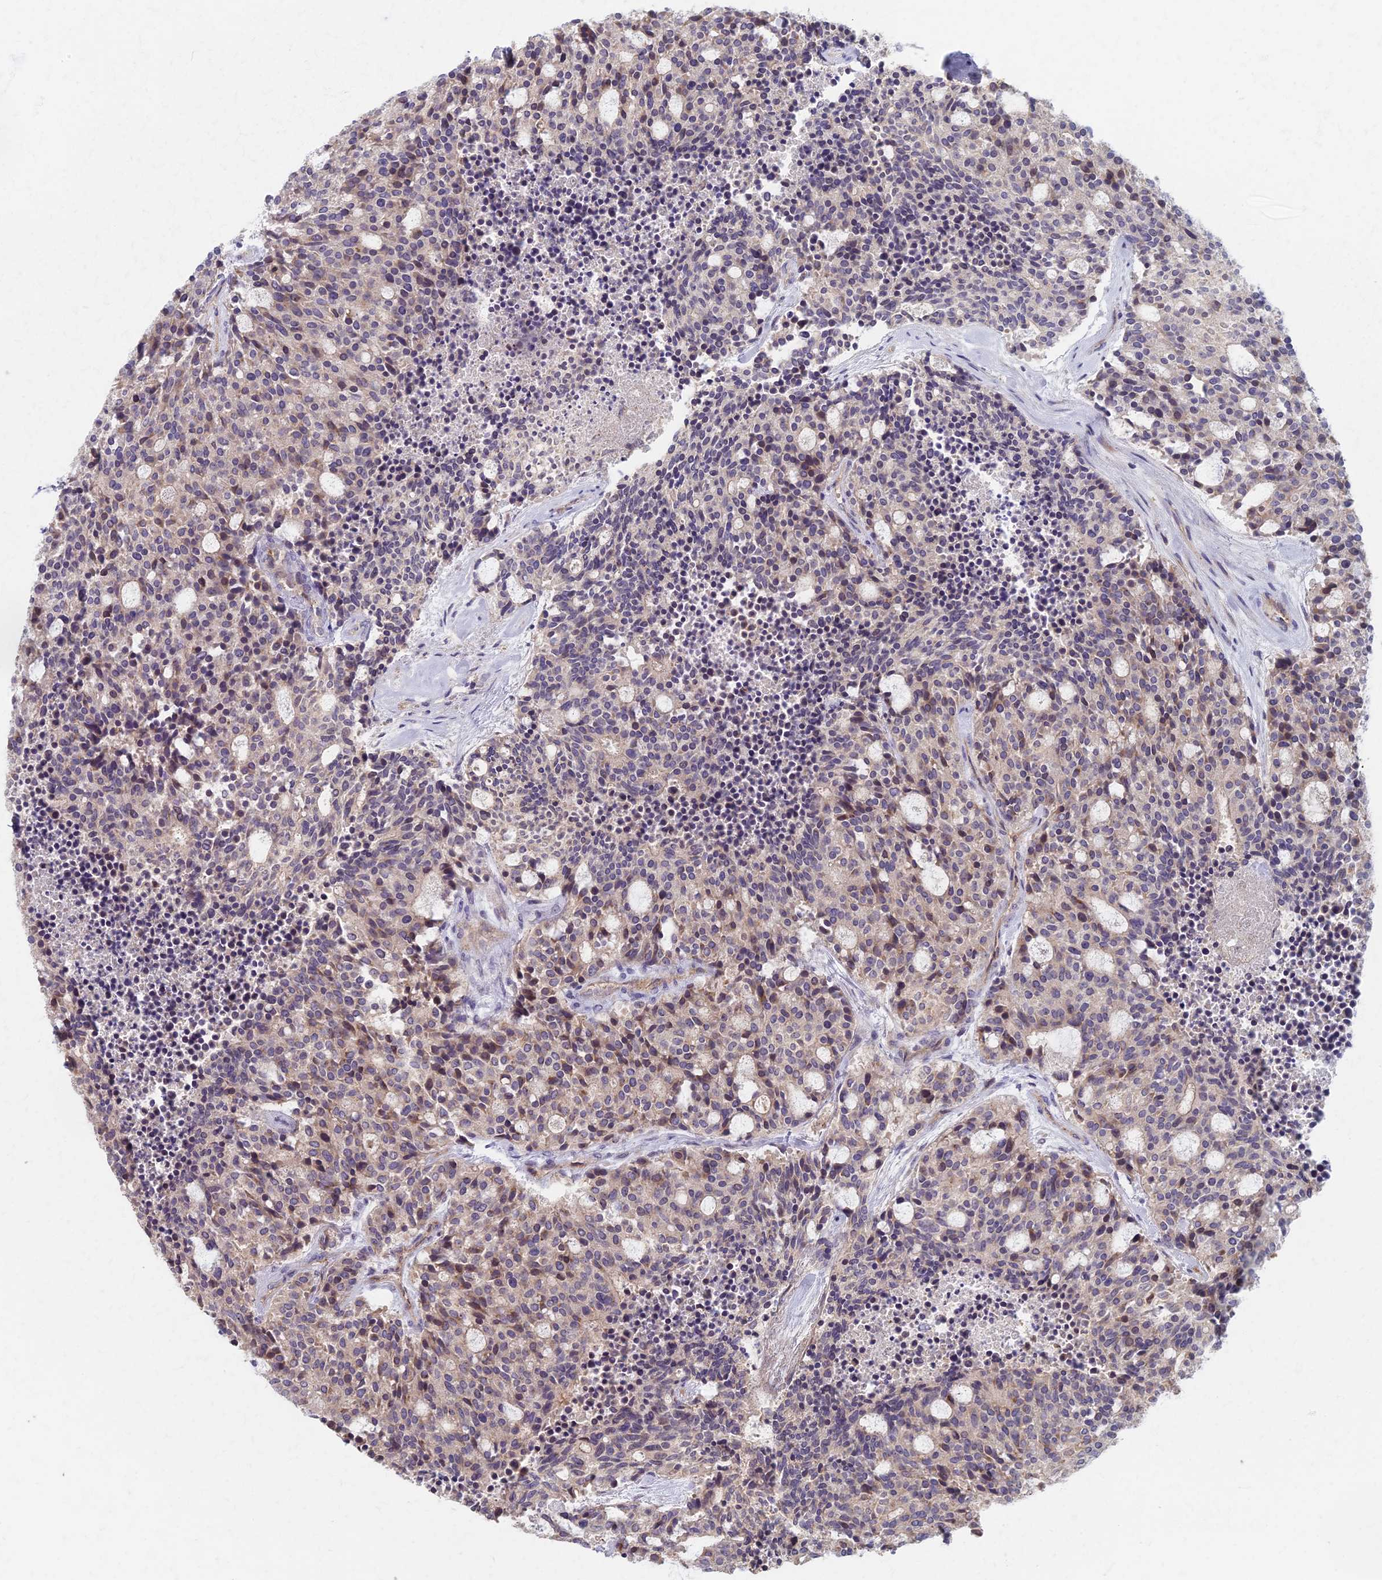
{"staining": {"intensity": "negative", "quantity": "none", "location": "none"}, "tissue": "carcinoid", "cell_type": "Tumor cells", "image_type": "cancer", "snomed": [{"axis": "morphology", "description": "Carcinoid, malignant, NOS"}, {"axis": "topography", "description": "Pancreas"}], "caption": "A high-resolution micrograph shows immunohistochemistry (IHC) staining of carcinoid, which reveals no significant positivity in tumor cells. The staining is performed using DAB brown chromogen with nuclei counter-stained in using hematoxylin.", "gene": "AP4E1", "patient": {"sex": "female", "age": 54}}